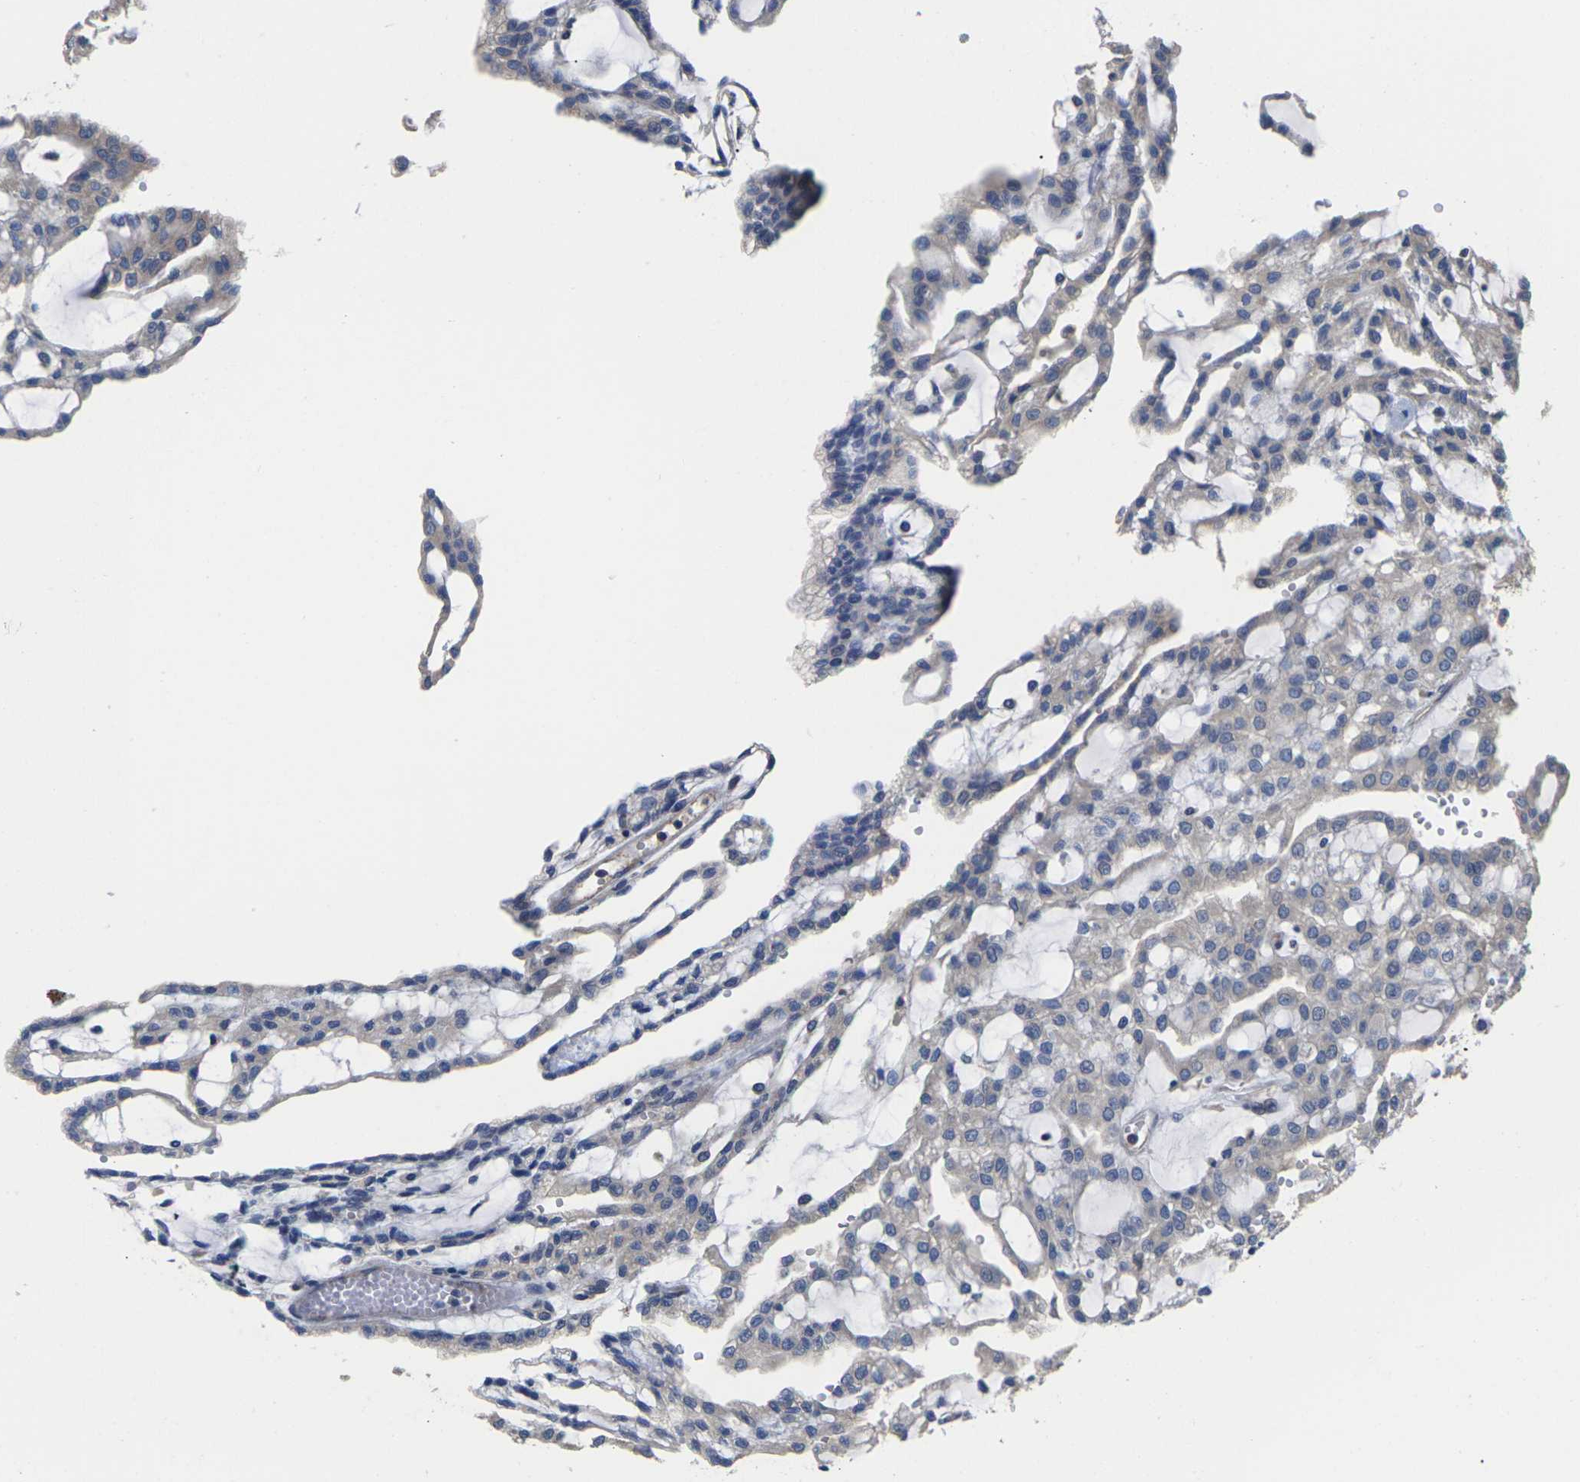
{"staining": {"intensity": "negative", "quantity": "none", "location": "none"}, "tissue": "renal cancer", "cell_type": "Tumor cells", "image_type": "cancer", "snomed": [{"axis": "morphology", "description": "Adenocarcinoma, NOS"}, {"axis": "topography", "description": "Kidney"}], "caption": "This histopathology image is of renal cancer stained with immunohistochemistry (IHC) to label a protein in brown with the nuclei are counter-stained blue. There is no positivity in tumor cells.", "gene": "TMCC2", "patient": {"sex": "male", "age": 63}}